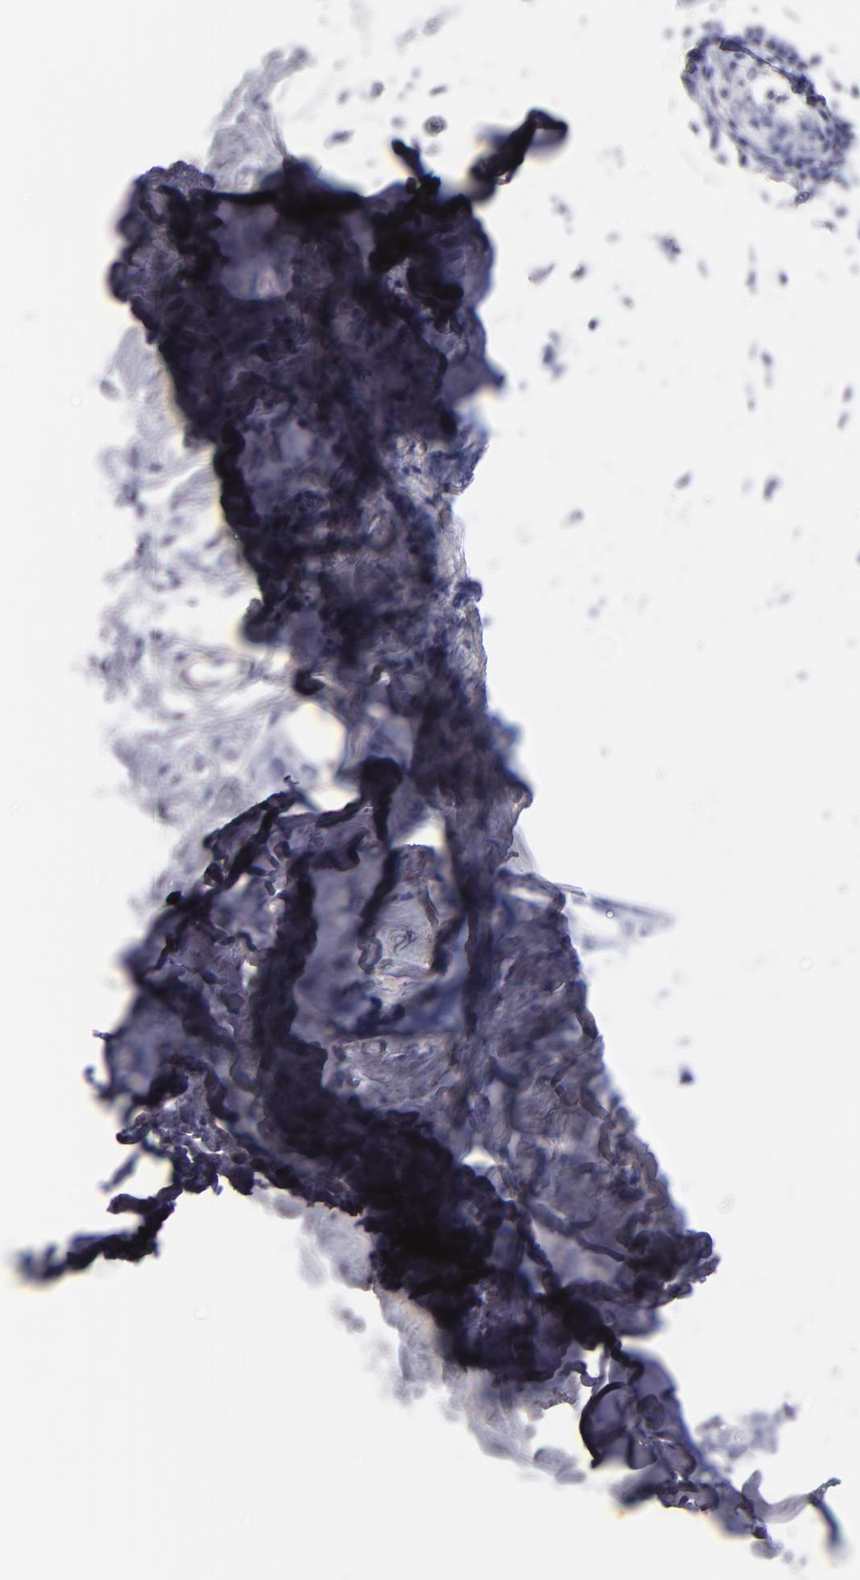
{"staining": {"intensity": "negative", "quantity": "none", "location": "none"}, "tissue": "breast cancer", "cell_type": "Tumor cells", "image_type": "cancer", "snomed": [{"axis": "morphology", "description": "Normal tissue, NOS"}, {"axis": "morphology", "description": "Duct carcinoma"}, {"axis": "topography", "description": "Breast"}], "caption": "Infiltrating ductal carcinoma (breast) was stained to show a protein in brown. There is no significant staining in tumor cells. (DAB (3,3'-diaminobenzidine) IHC, high magnification).", "gene": "MB", "patient": {"sex": "female", "age": 50}}